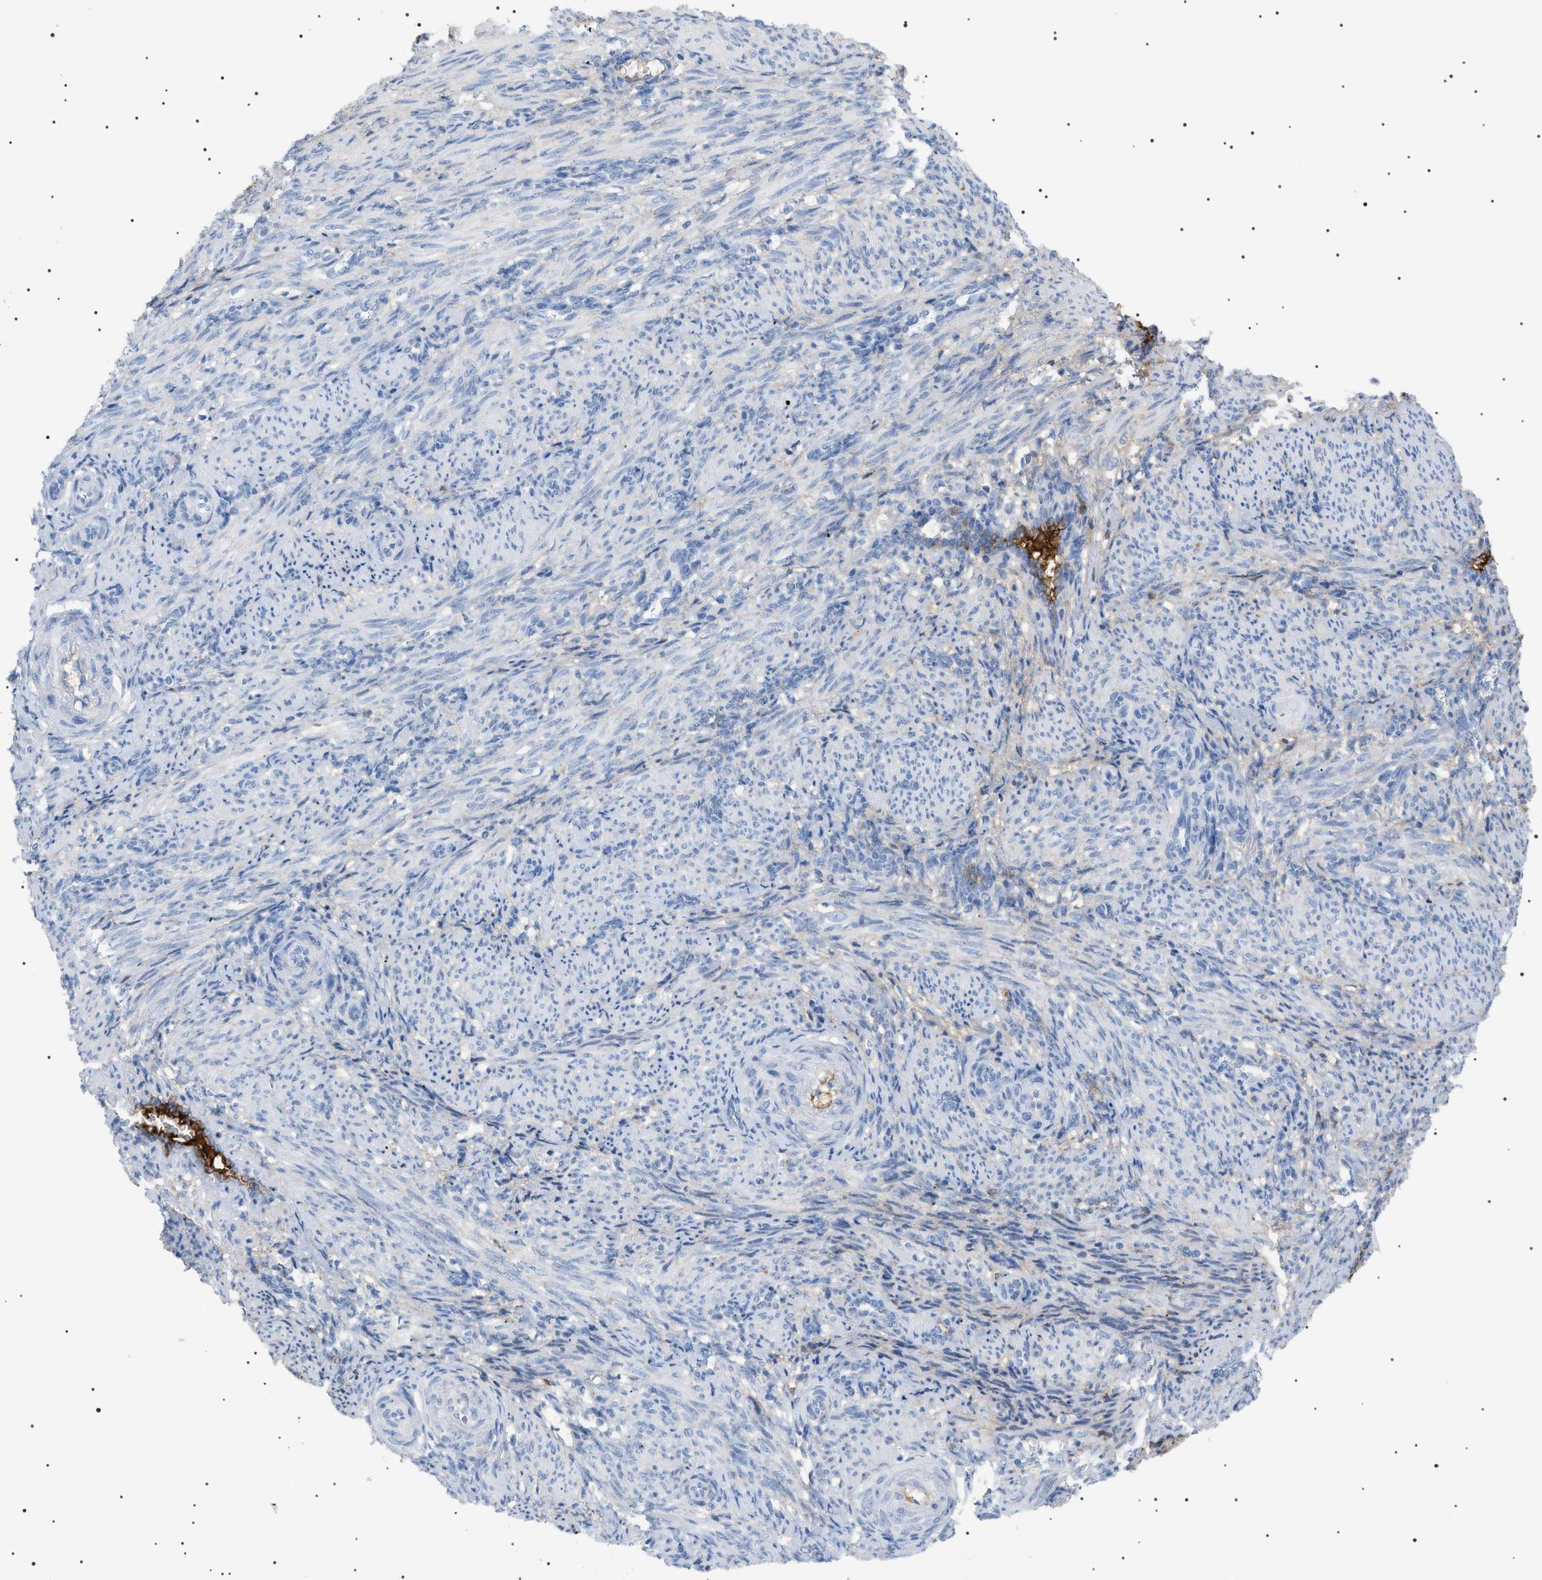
{"staining": {"intensity": "negative", "quantity": "none", "location": "none"}, "tissue": "smooth muscle", "cell_type": "Smooth muscle cells", "image_type": "normal", "snomed": [{"axis": "morphology", "description": "Normal tissue, NOS"}, {"axis": "topography", "description": "Endometrium"}], "caption": "Immunohistochemical staining of normal smooth muscle displays no significant expression in smooth muscle cells.", "gene": "LPA", "patient": {"sex": "female", "age": 33}}